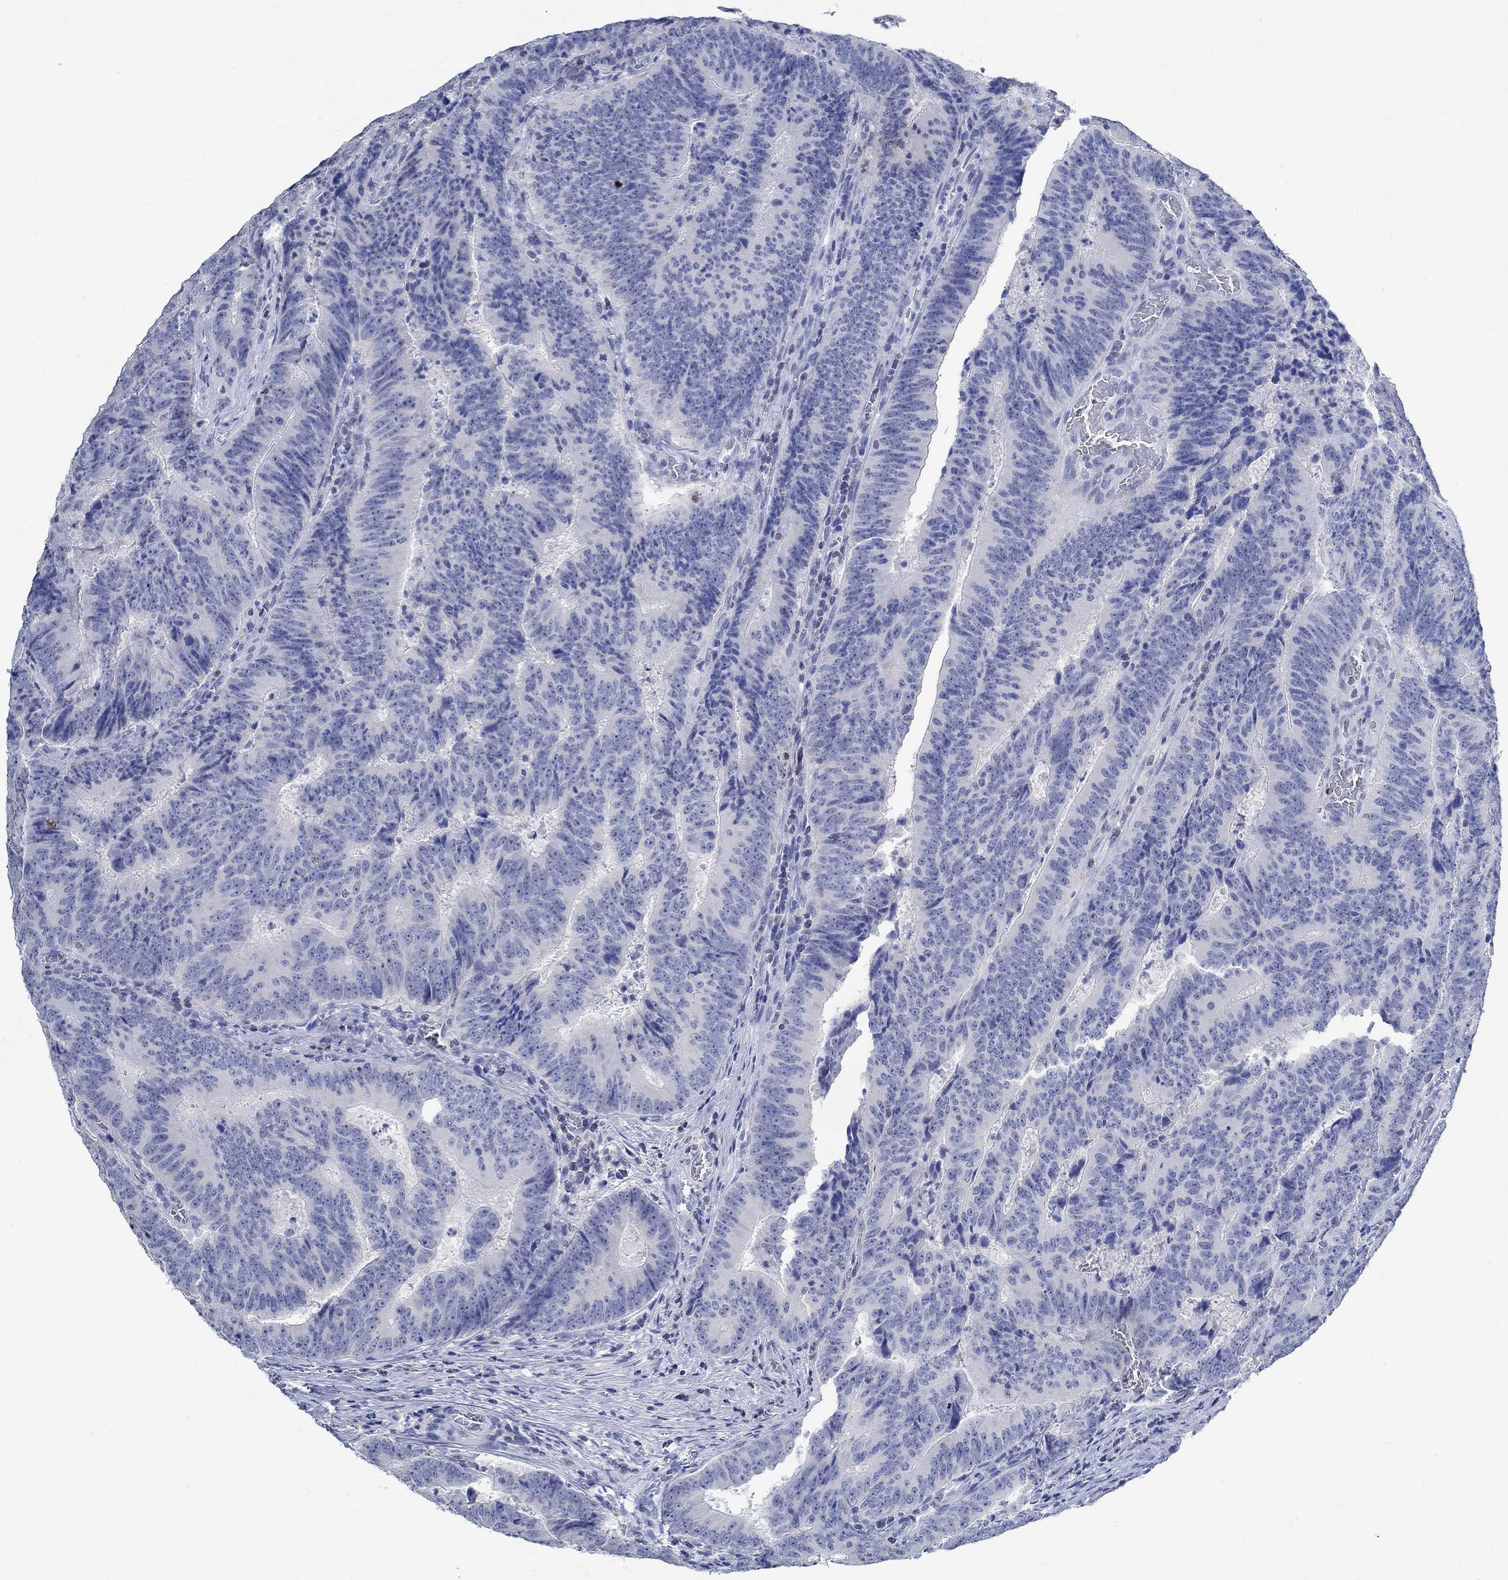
{"staining": {"intensity": "negative", "quantity": "none", "location": "none"}, "tissue": "colorectal cancer", "cell_type": "Tumor cells", "image_type": "cancer", "snomed": [{"axis": "morphology", "description": "Adenocarcinoma, NOS"}, {"axis": "topography", "description": "Colon"}], "caption": "Immunohistochemistry image of colorectal adenocarcinoma stained for a protein (brown), which demonstrates no positivity in tumor cells.", "gene": "PPP1R17", "patient": {"sex": "female", "age": 82}}